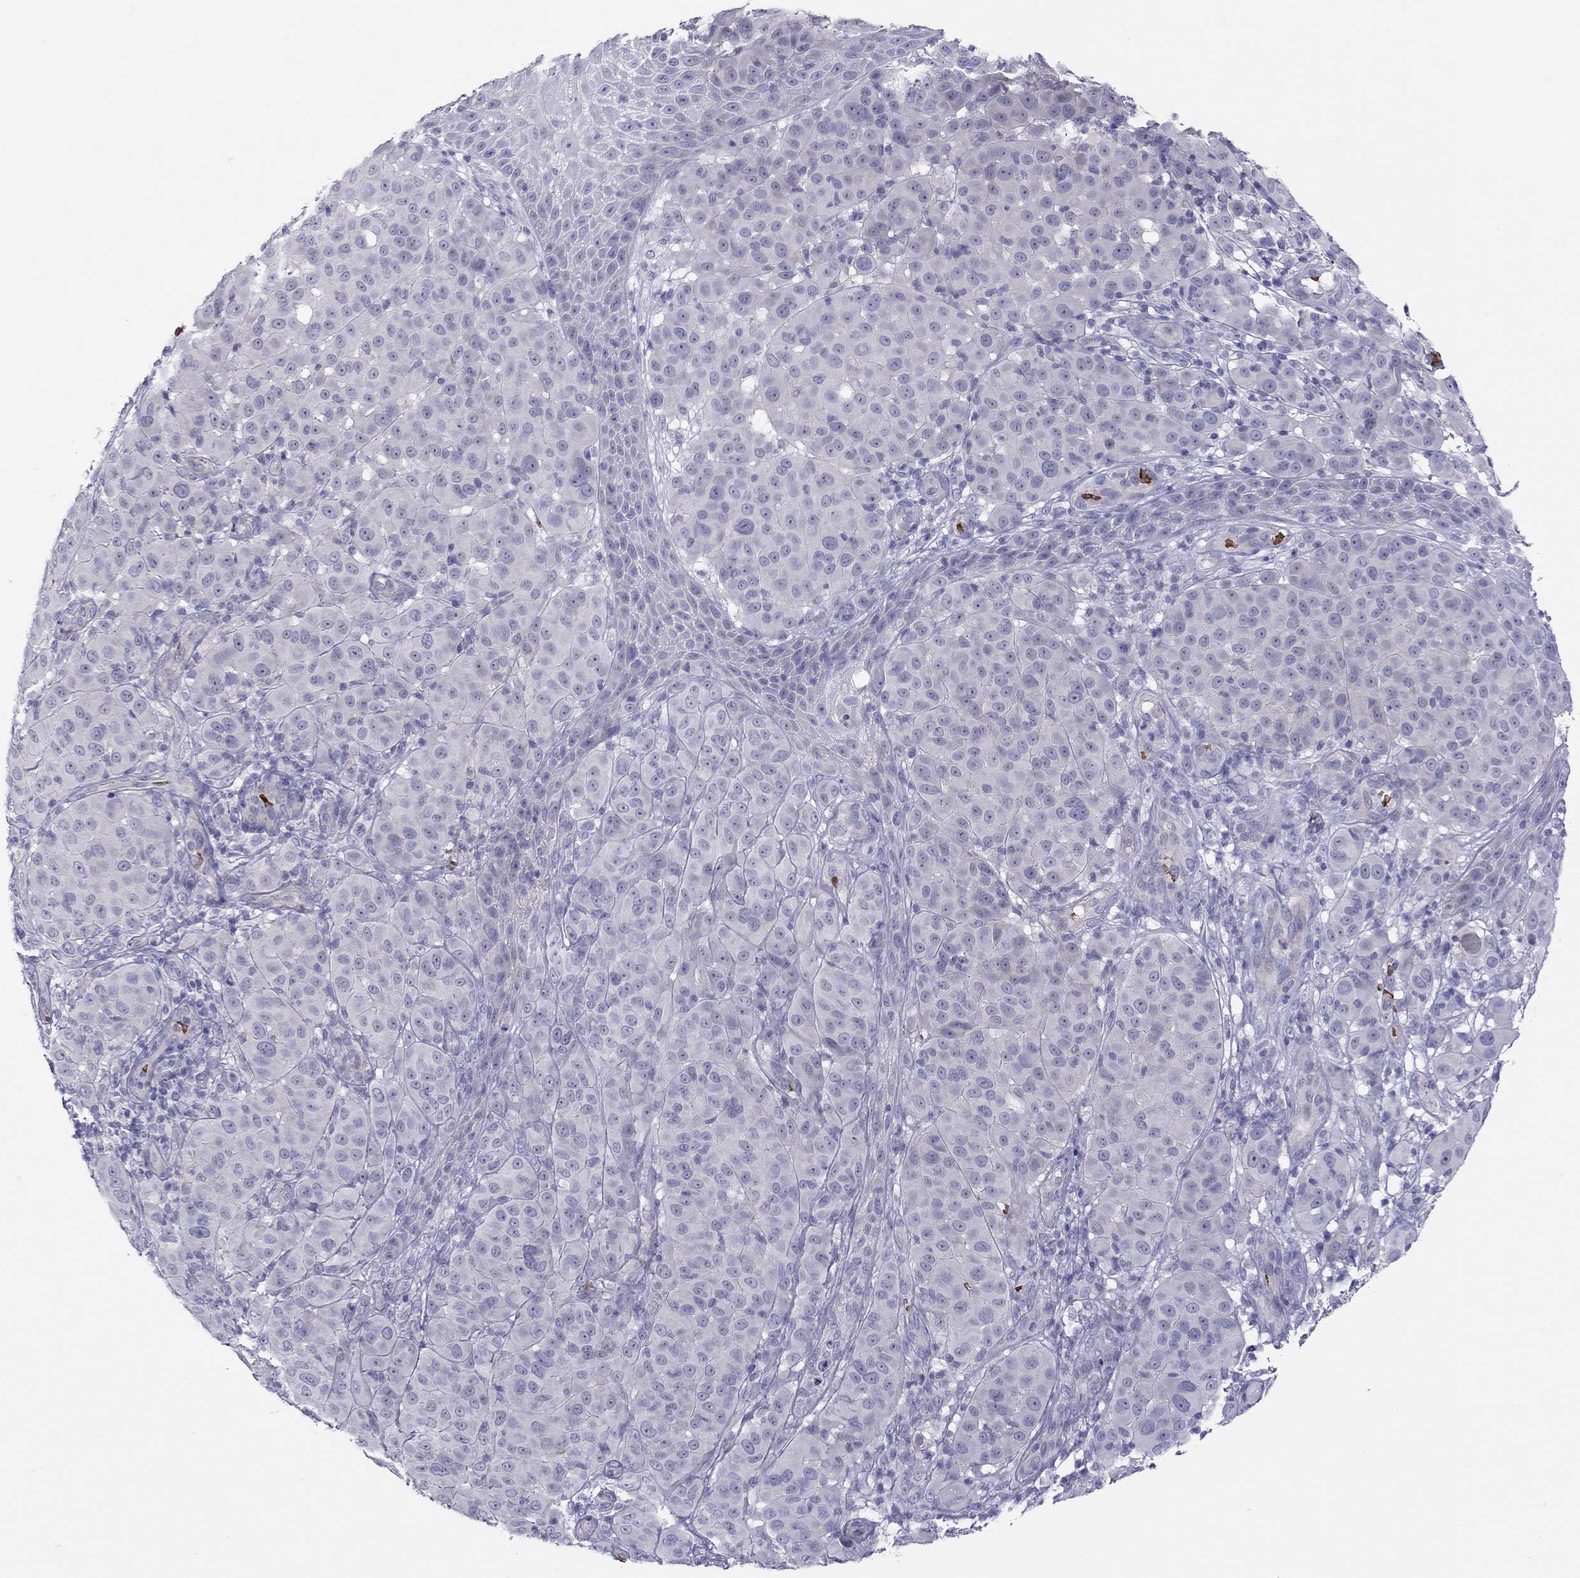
{"staining": {"intensity": "negative", "quantity": "none", "location": "none"}, "tissue": "melanoma", "cell_type": "Tumor cells", "image_type": "cancer", "snomed": [{"axis": "morphology", "description": "Malignant melanoma, NOS"}, {"axis": "topography", "description": "Skin"}], "caption": "Tumor cells show no significant positivity in melanoma. Nuclei are stained in blue.", "gene": "FRMD1", "patient": {"sex": "female", "age": 87}}